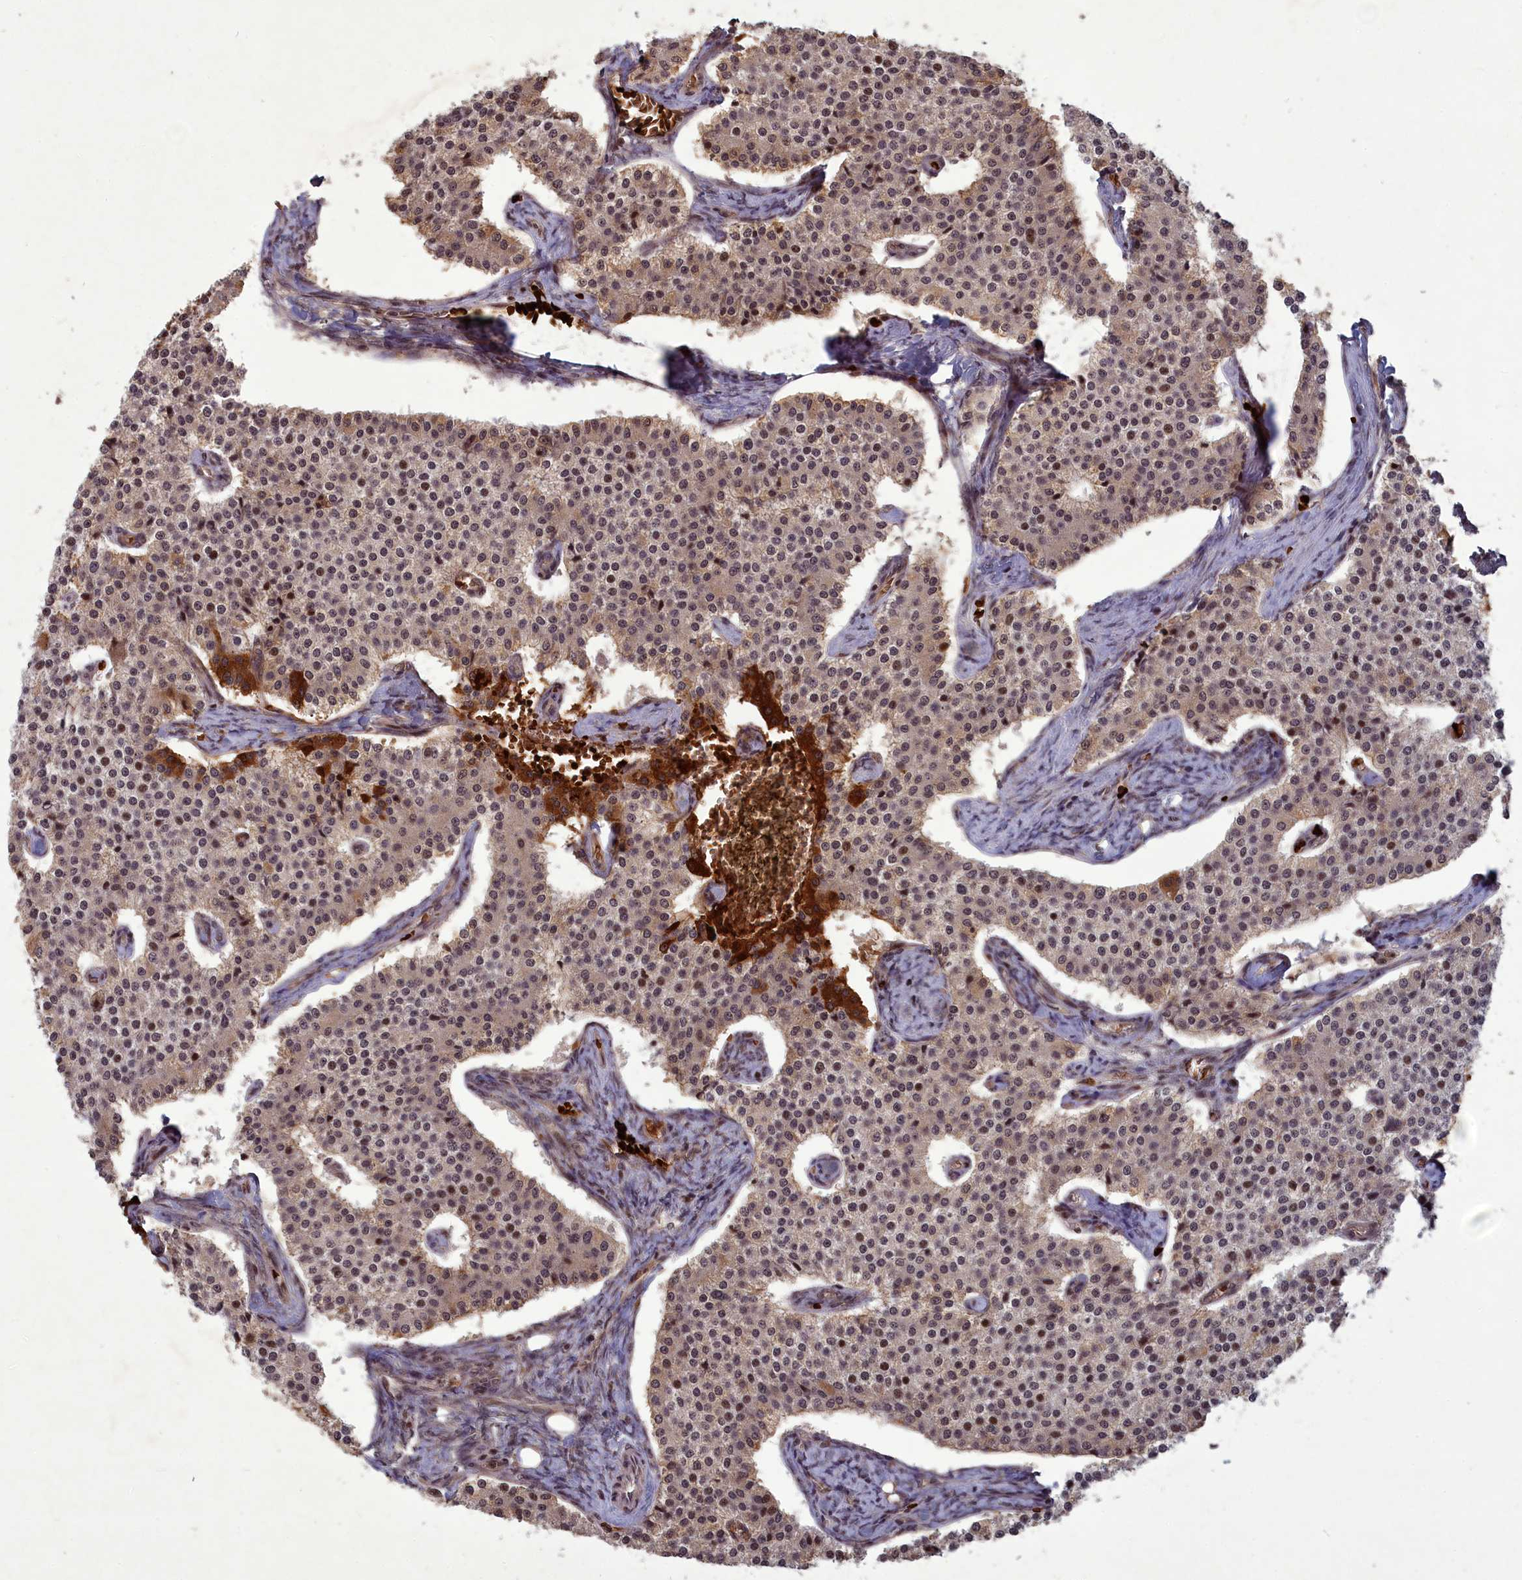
{"staining": {"intensity": "weak", "quantity": ">75%", "location": "cytoplasmic/membranous,nuclear"}, "tissue": "carcinoid", "cell_type": "Tumor cells", "image_type": "cancer", "snomed": [{"axis": "morphology", "description": "Carcinoid, malignant, NOS"}, {"axis": "topography", "description": "Colon"}], "caption": "A histopathology image showing weak cytoplasmic/membranous and nuclear expression in about >75% of tumor cells in carcinoid, as visualized by brown immunohistochemical staining.", "gene": "SRMS", "patient": {"sex": "female", "age": 52}}